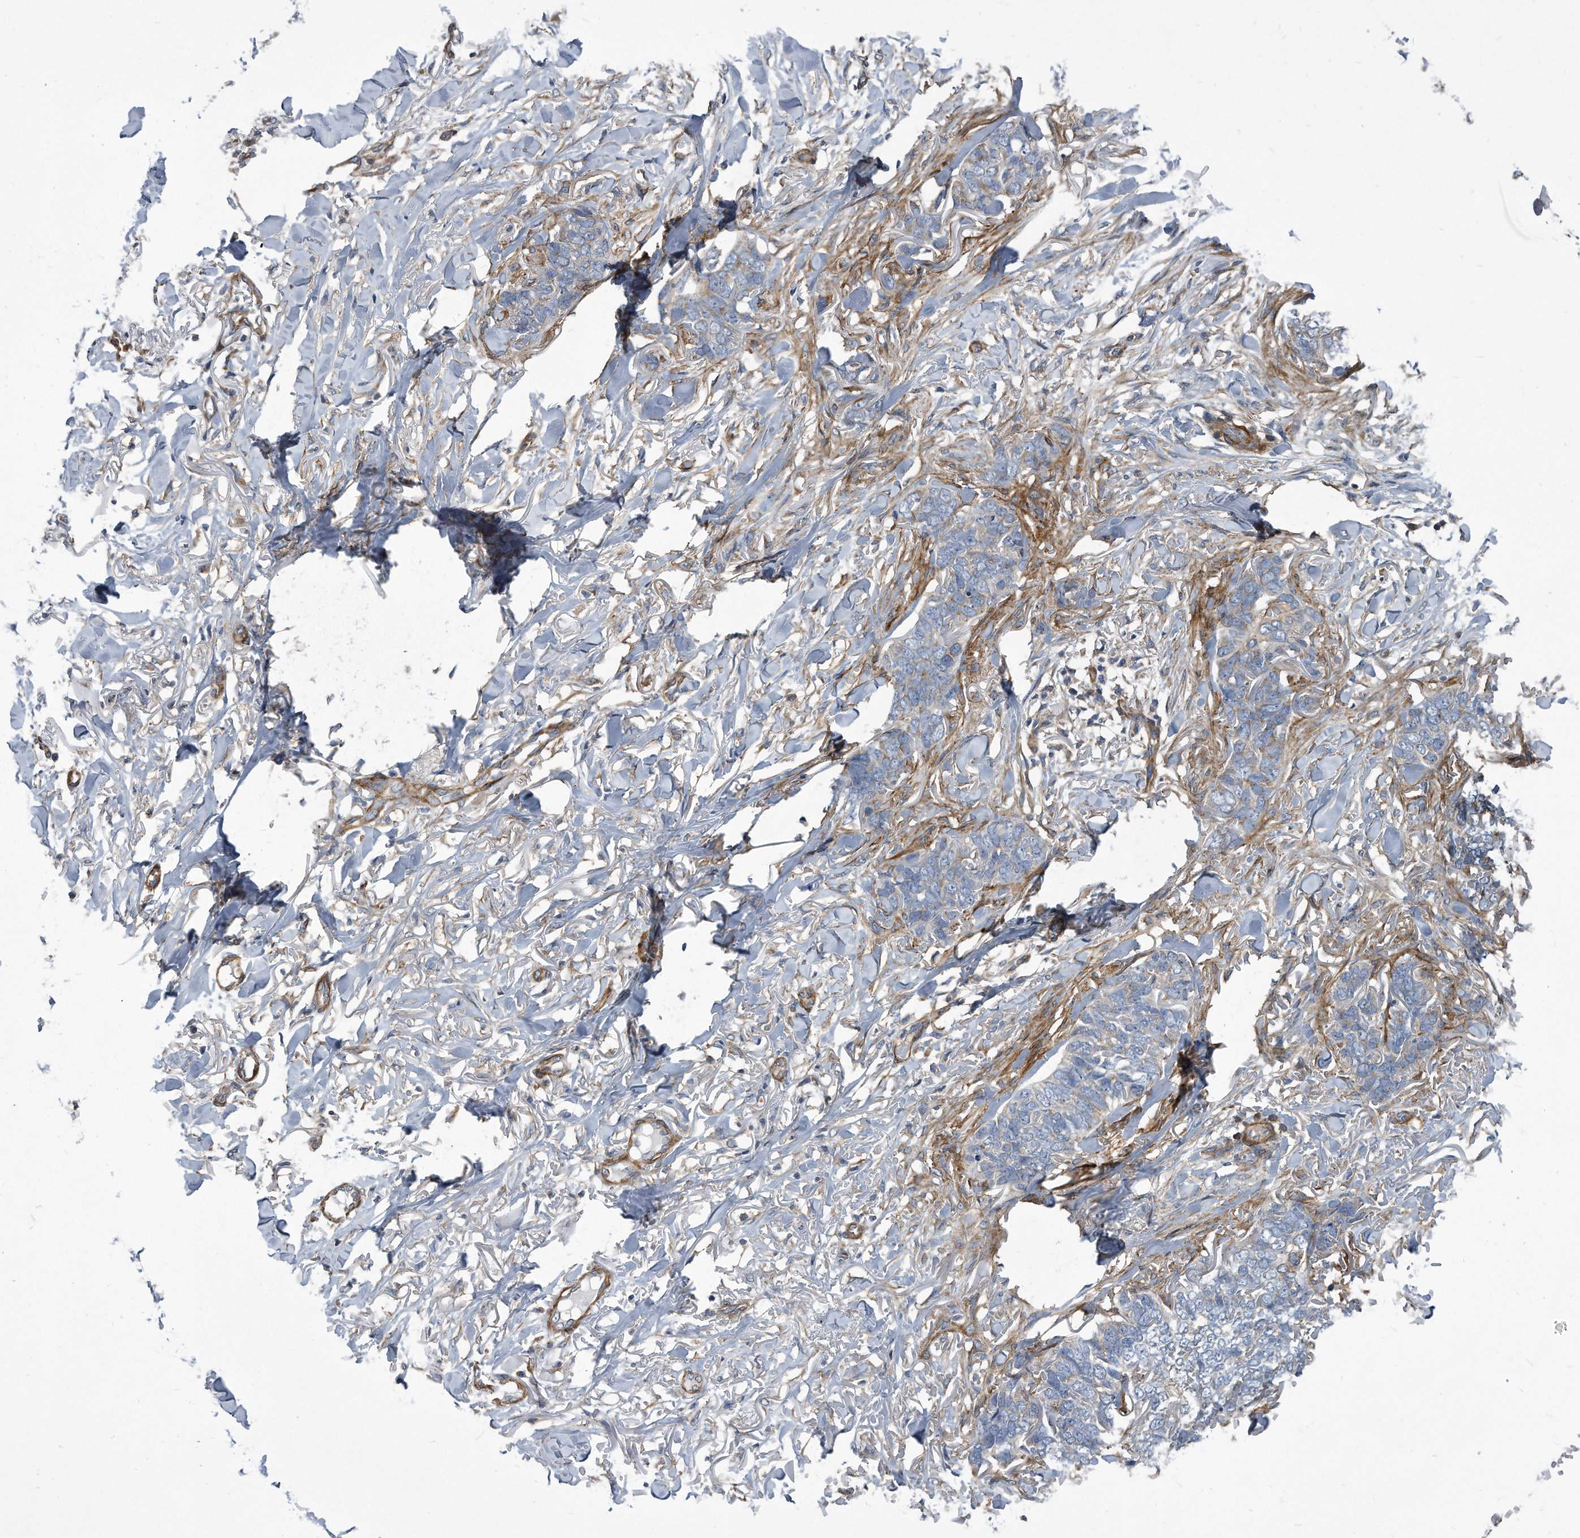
{"staining": {"intensity": "negative", "quantity": "none", "location": "none"}, "tissue": "skin cancer", "cell_type": "Tumor cells", "image_type": "cancer", "snomed": [{"axis": "morphology", "description": "Normal tissue, NOS"}, {"axis": "morphology", "description": "Basal cell carcinoma"}, {"axis": "topography", "description": "Skin"}], "caption": "This is an immunohistochemistry (IHC) histopathology image of skin cancer (basal cell carcinoma). There is no positivity in tumor cells.", "gene": "EIF2B4", "patient": {"sex": "male", "age": 77}}